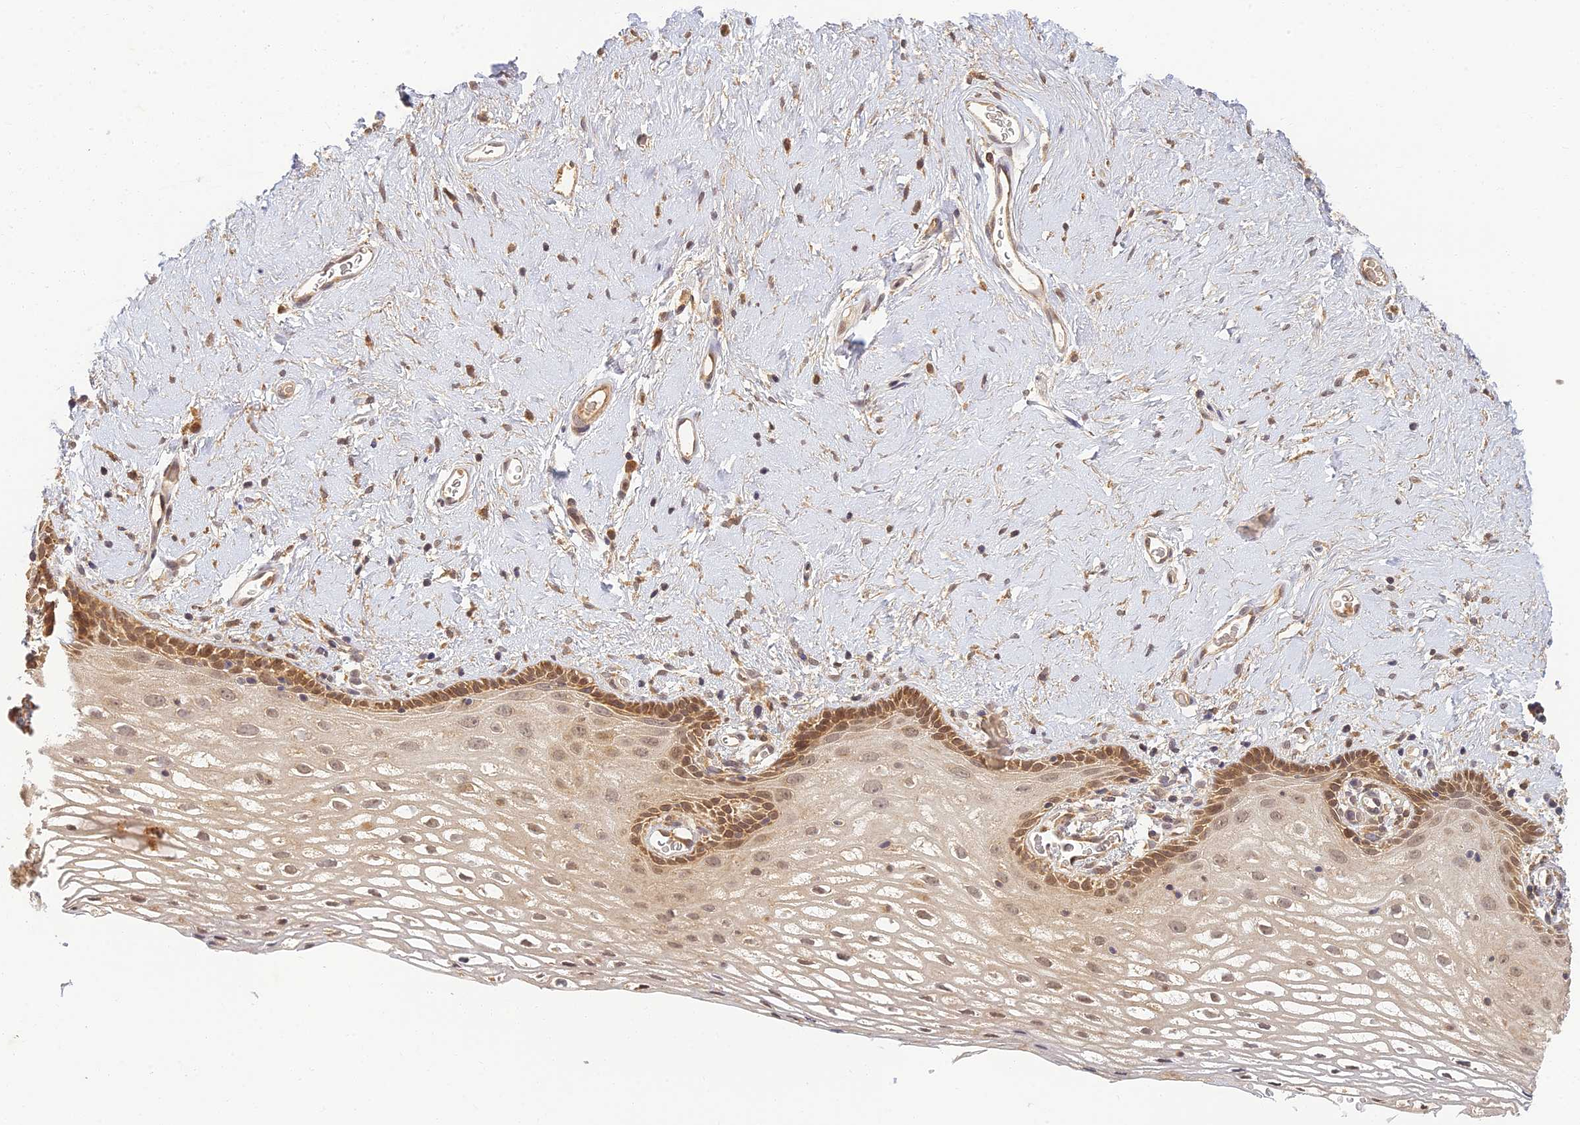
{"staining": {"intensity": "moderate", "quantity": ">75%", "location": "cytoplasmic/membranous,nuclear"}, "tissue": "vagina", "cell_type": "Squamous epithelial cells", "image_type": "normal", "snomed": [{"axis": "morphology", "description": "Normal tissue, NOS"}, {"axis": "morphology", "description": "Adenocarcinoma, NOS"}, {"axis": "topography", "description": "Rectum"}, {"axis": "topography", "description": "Vagina"}], "caption": "Brown immunohistochemical staining in unremarkable vagina shows moderate cytoplasmic/membranous,nuclear expression in about >75% of squamous epithelial cells.", "gene": "RGL3", "patient": {"sex": "female", "age": 71}}